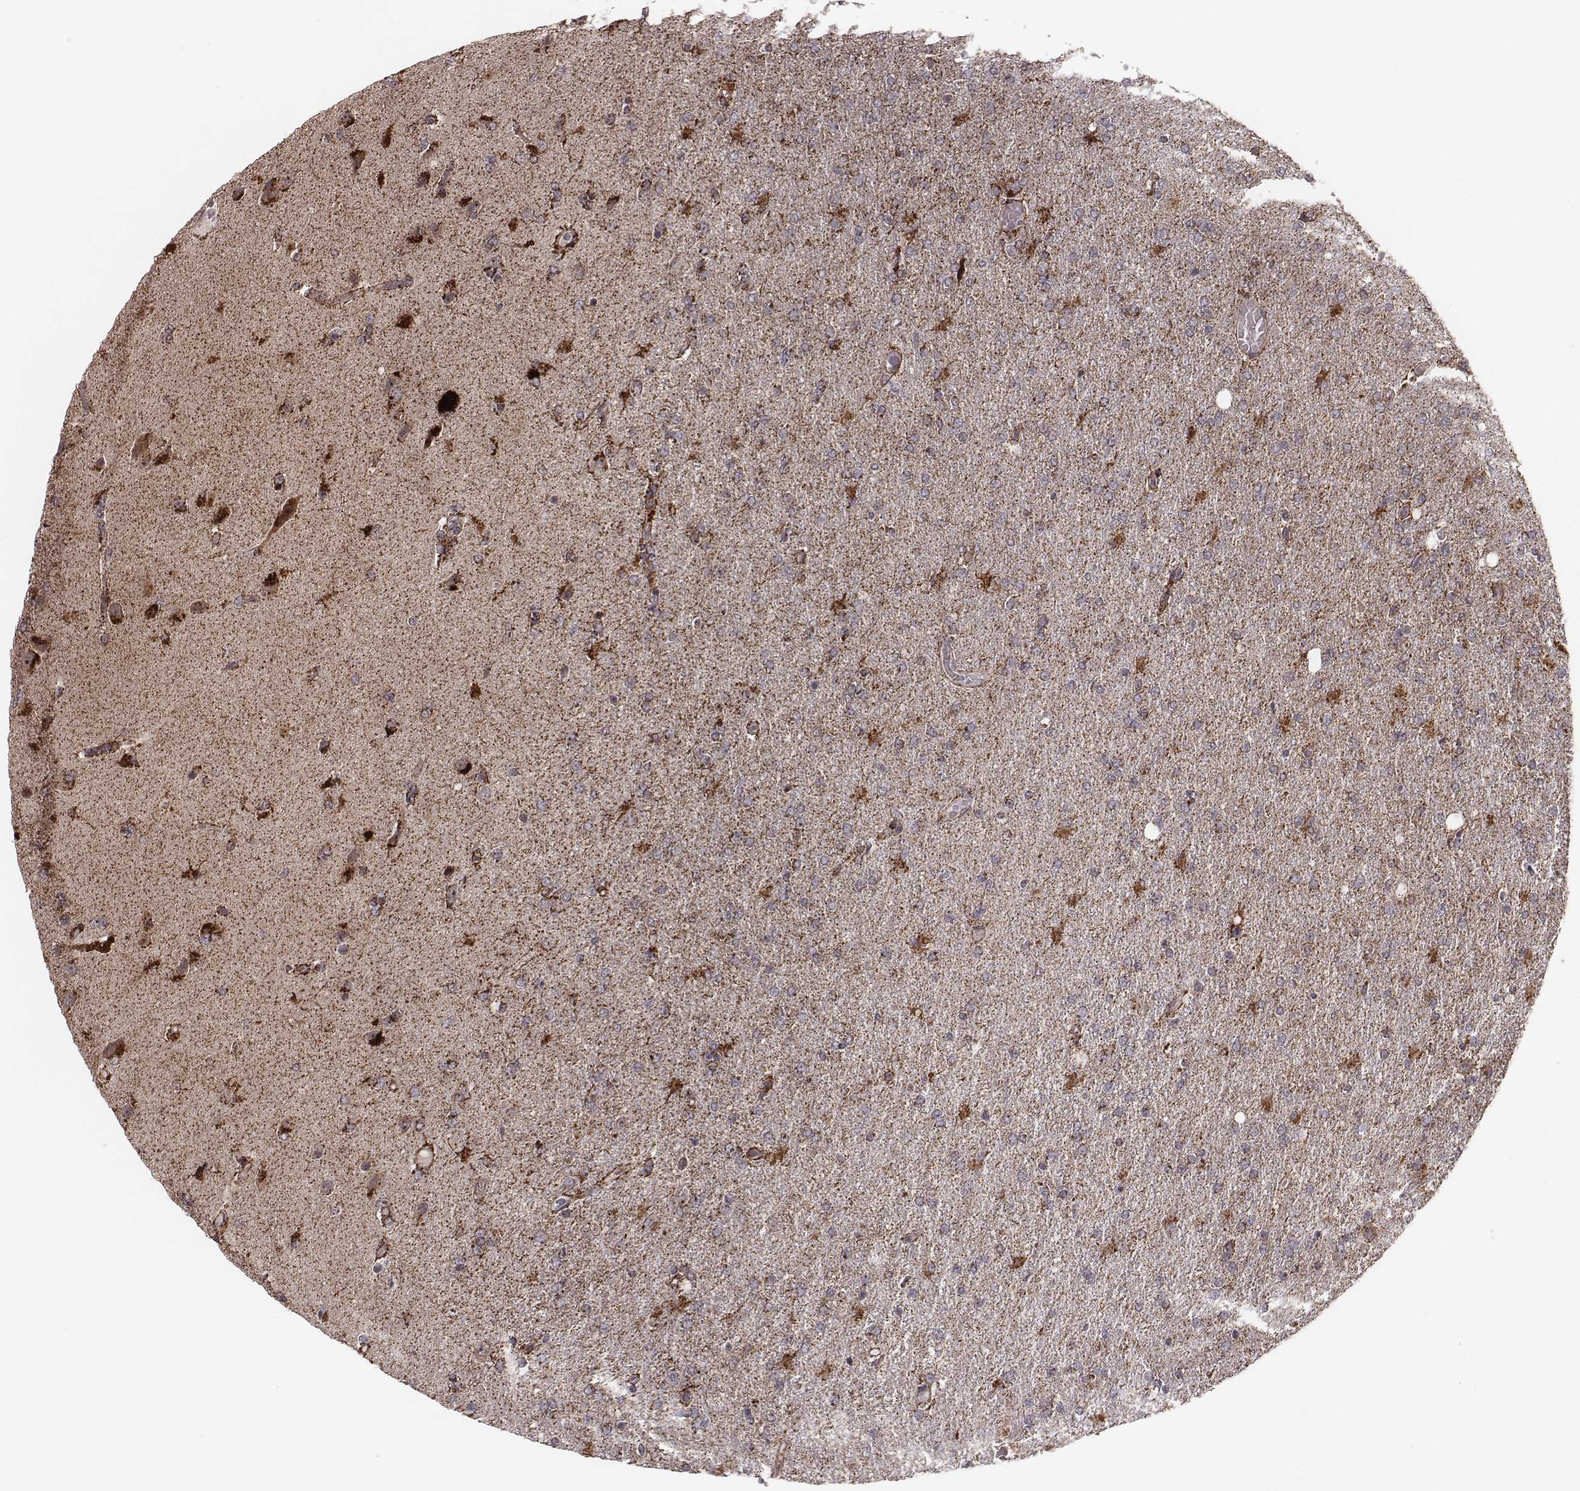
{"staining": {"intensity": "moderate", "quantity": "25%-75%", "location": "cytoplasmic/membranous"}, "tissue": "glioma", "cell_type": "Tumor cells", "image_type": "cancer", "snomed": [{"axis": "morphology", "description": "Glioma, malignant, High grade"}, {"axis": "topography", "description": "Cerebral cortex"}], "caption": "The histopathology image demonstrates immunohistochemical staining of glioma. There is moderate cytoplasmic/membranous positivity is appreciated in about 25%-75% of tumor cells.", "gene": "ZDHHC21", "patient": {"sex": "male", "age": 70}}